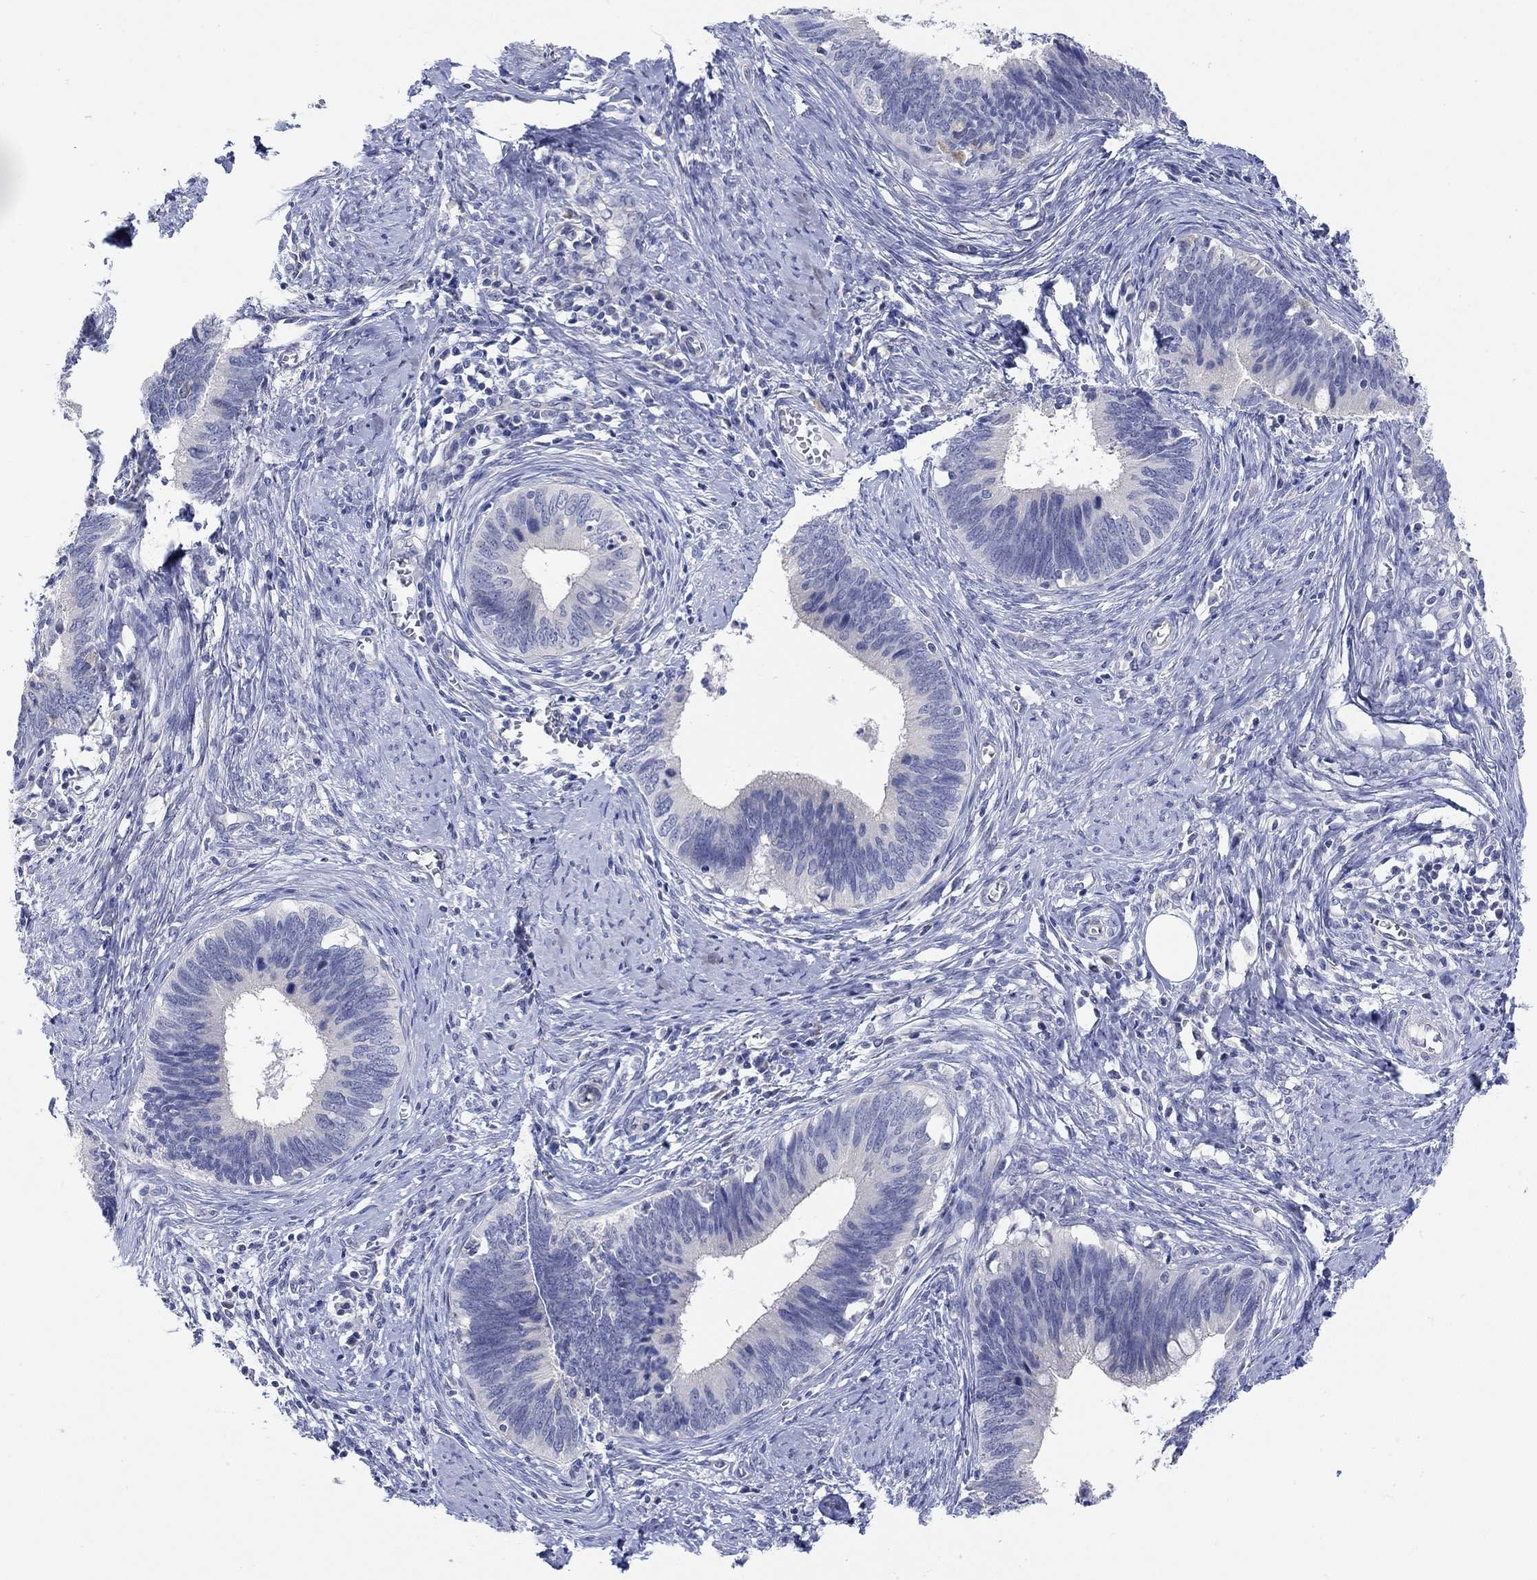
{"staining": {"intensity": "negative", "quantity": "none", "location": "none"}, "tissue": "cervical cancer", "cell_type": "Tumor cells", "image_type": "cancer", "snomed": [{"axis": "morphology", "description": "Adenocarcinoma, NOS"}, {"axis": "topography", "description": "Cervix"}], "caption": "Tumor cells show no significant protein staining in adenocarcinoma (cervical).", "gene": "KRT222", "patient": {"sex": "female", "age": 42}}